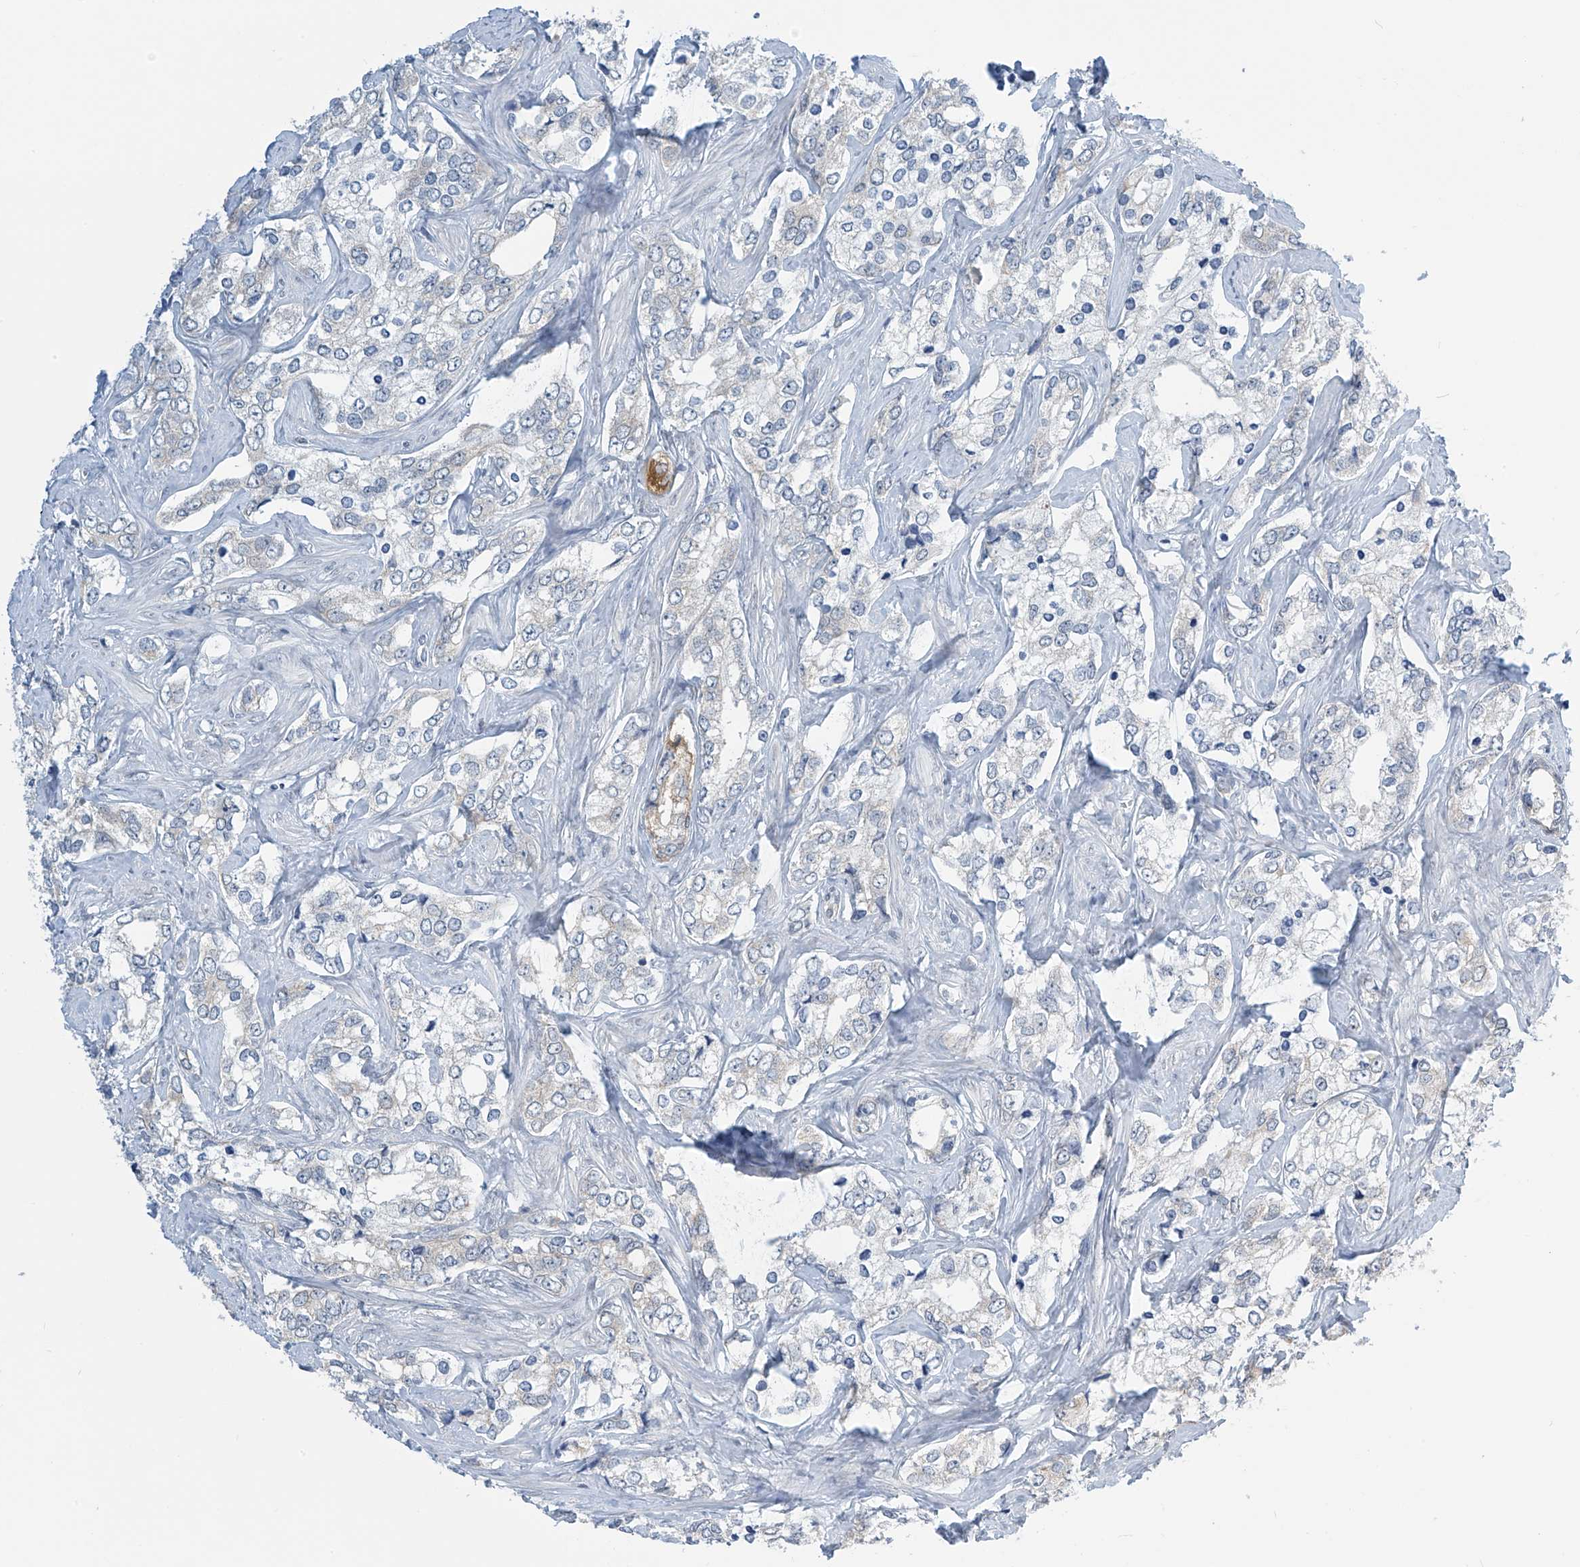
{"staining": {"intensity": "weak", "quantity": "<25%", "location": "cytoplasmic/membranous"}, "tissue": "prostate cancer", "cell_type": "Tumor cells", "image_type": "cancer", "snomed": [{"axis": "morphology", "description": "Adenocarcinoma, High grade"}, {"axis": "topography", "description": "Prostate"}], "caption": "IHC photomicrograph of neoplastic tissue: human prostate cancer (high-grade adenocarcinoma) stained with DAB displays no significant protein expression in tumor cells.", "gene": "APLF", "patient": {"sex": "male", "age": 66}}